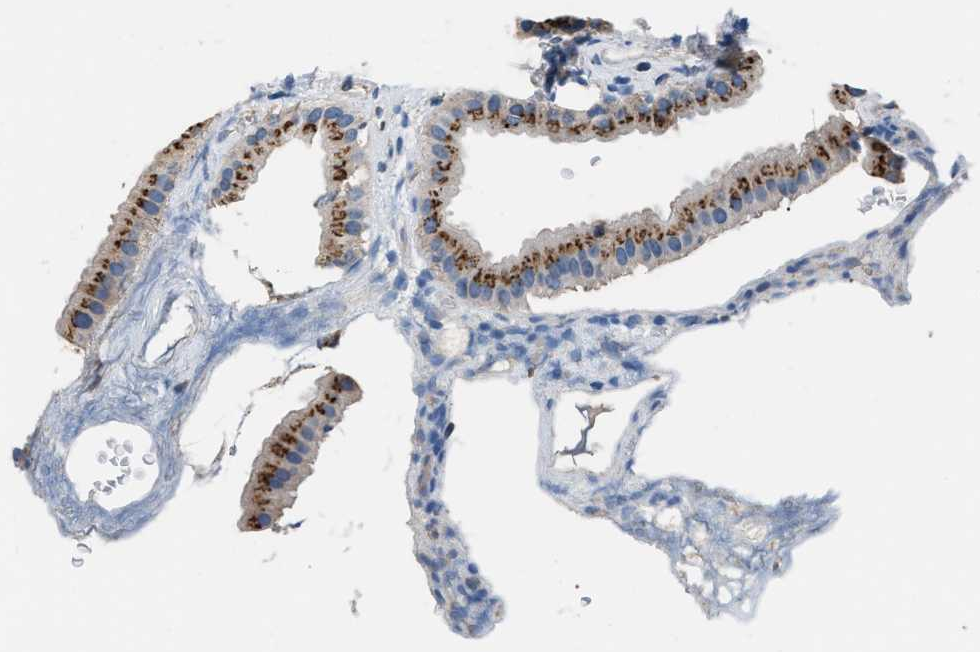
{"staining": {"intensity": "strong", "quantity": ">75%", "location": "cytoplasmic/membranous"}, "tissue": "gallbladder", "cell_type": "Glandular cells", "image_type": "normal", "snomed": [{"axis": "morphology", "description": "Normal tissue, NOS"}, {"axis": "topography", "description": "Gallbladder"}], "caption": "Protein analysis of normal gallbladder exhibits strong cytoplasmic/membranous expression in about >75% of glandular cells. Immunohistochemistry stains the protein in brown and the nuclei are stained blue.", "gene": "GOLM1", "patient": {"sex": "female", "age": 64}}